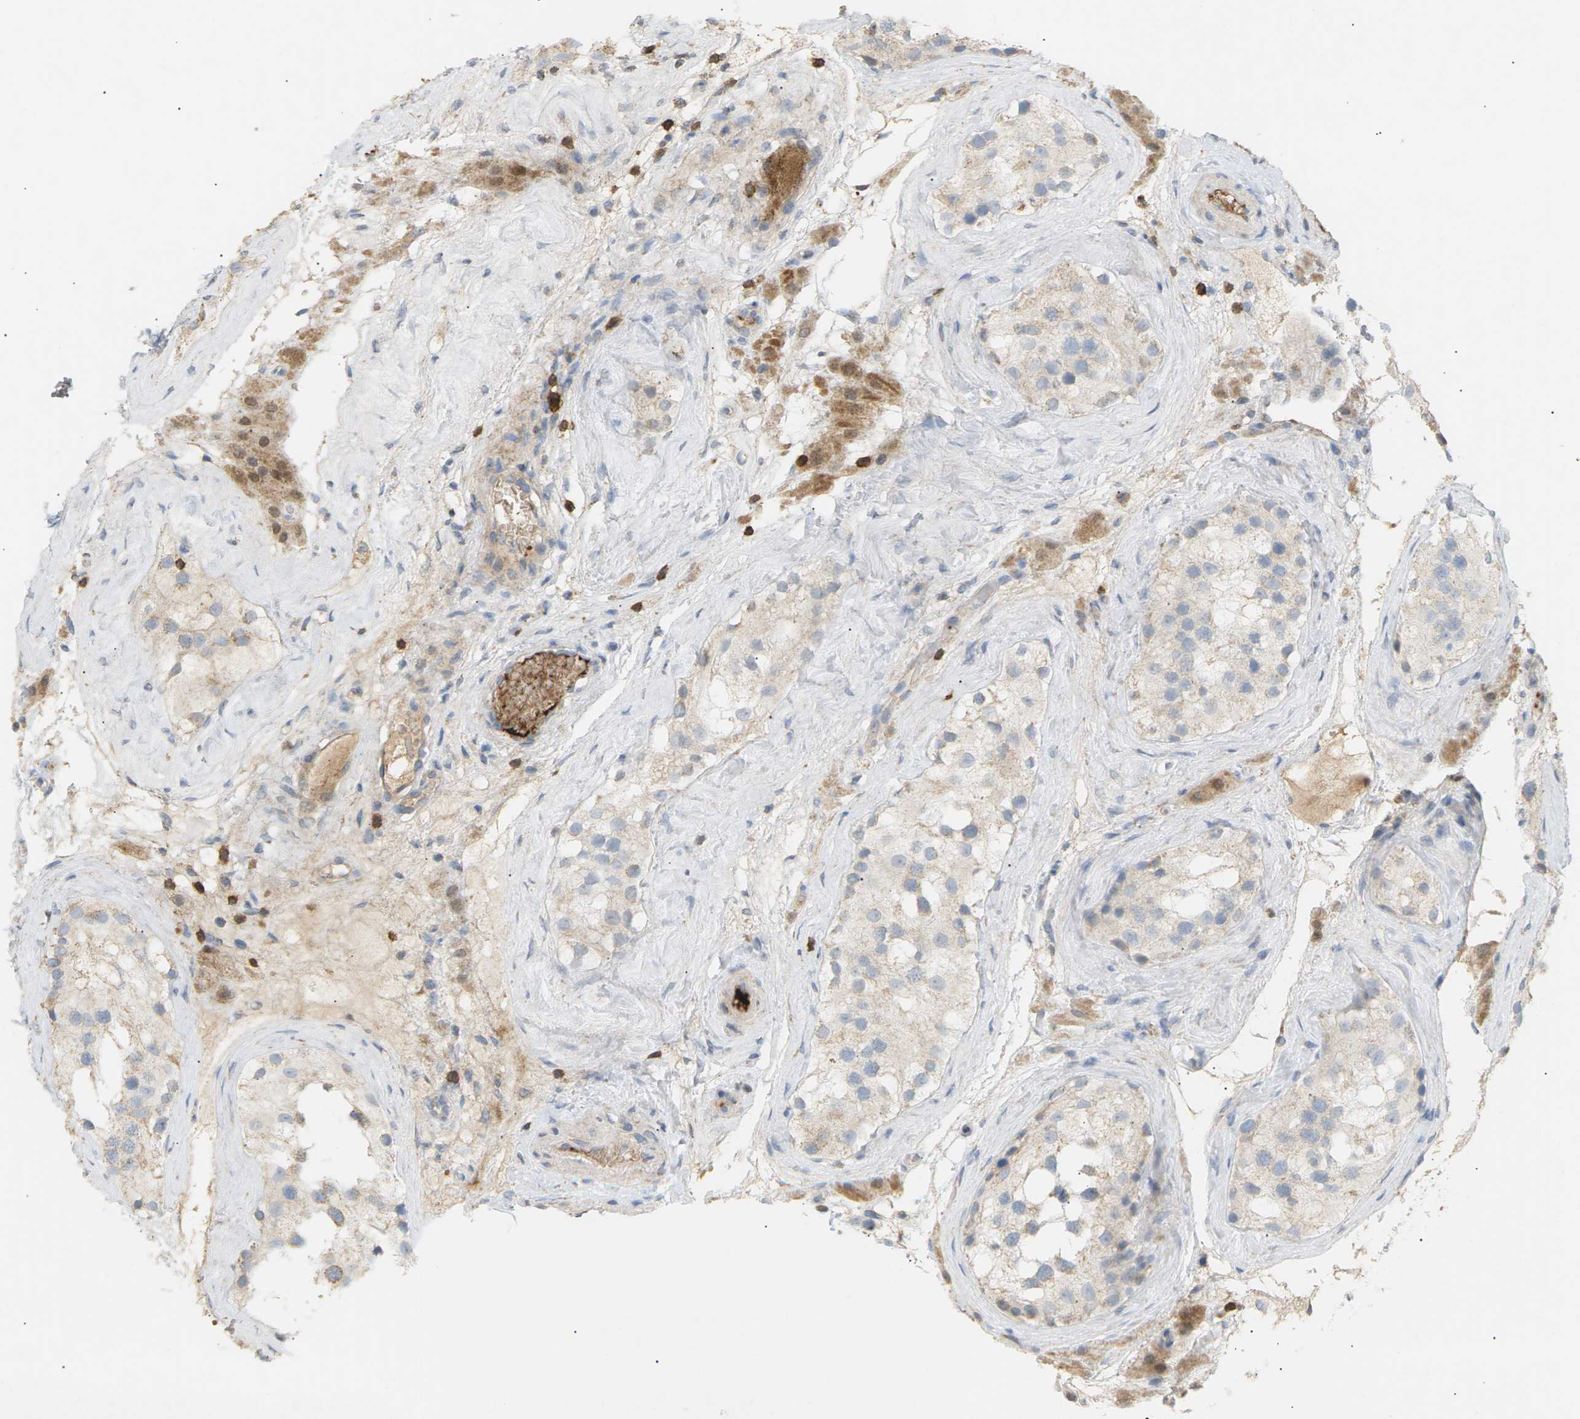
{"staining": {"intensity": "weak", "quantity": "<25%", "location": "cytoplasmic/membranous"}, "tissue": "testis", "cell_type": "Cells in seminiferous ducts", "image_type": "normal", "snomed": [{"axis": "morphology", "description": "Normal tissue, NOS"}, {"axis": "morphology", "description": "Seminoma, NOS"}, {"axis": "topography", "description": "Testis"}], "caption": "This is a photomicrograph of IHC staining of benign testis, which shows no positivity in cells in seminiferous ducts. (Stains: DAB (3,3'-diaminobenzidine) immunohistochemistry with hematoxylin counter stain, Microscopy: brightfield microscopy at high magnification).", "gene": "LIME1", "patient": {"sex": "male", "age": 71}}